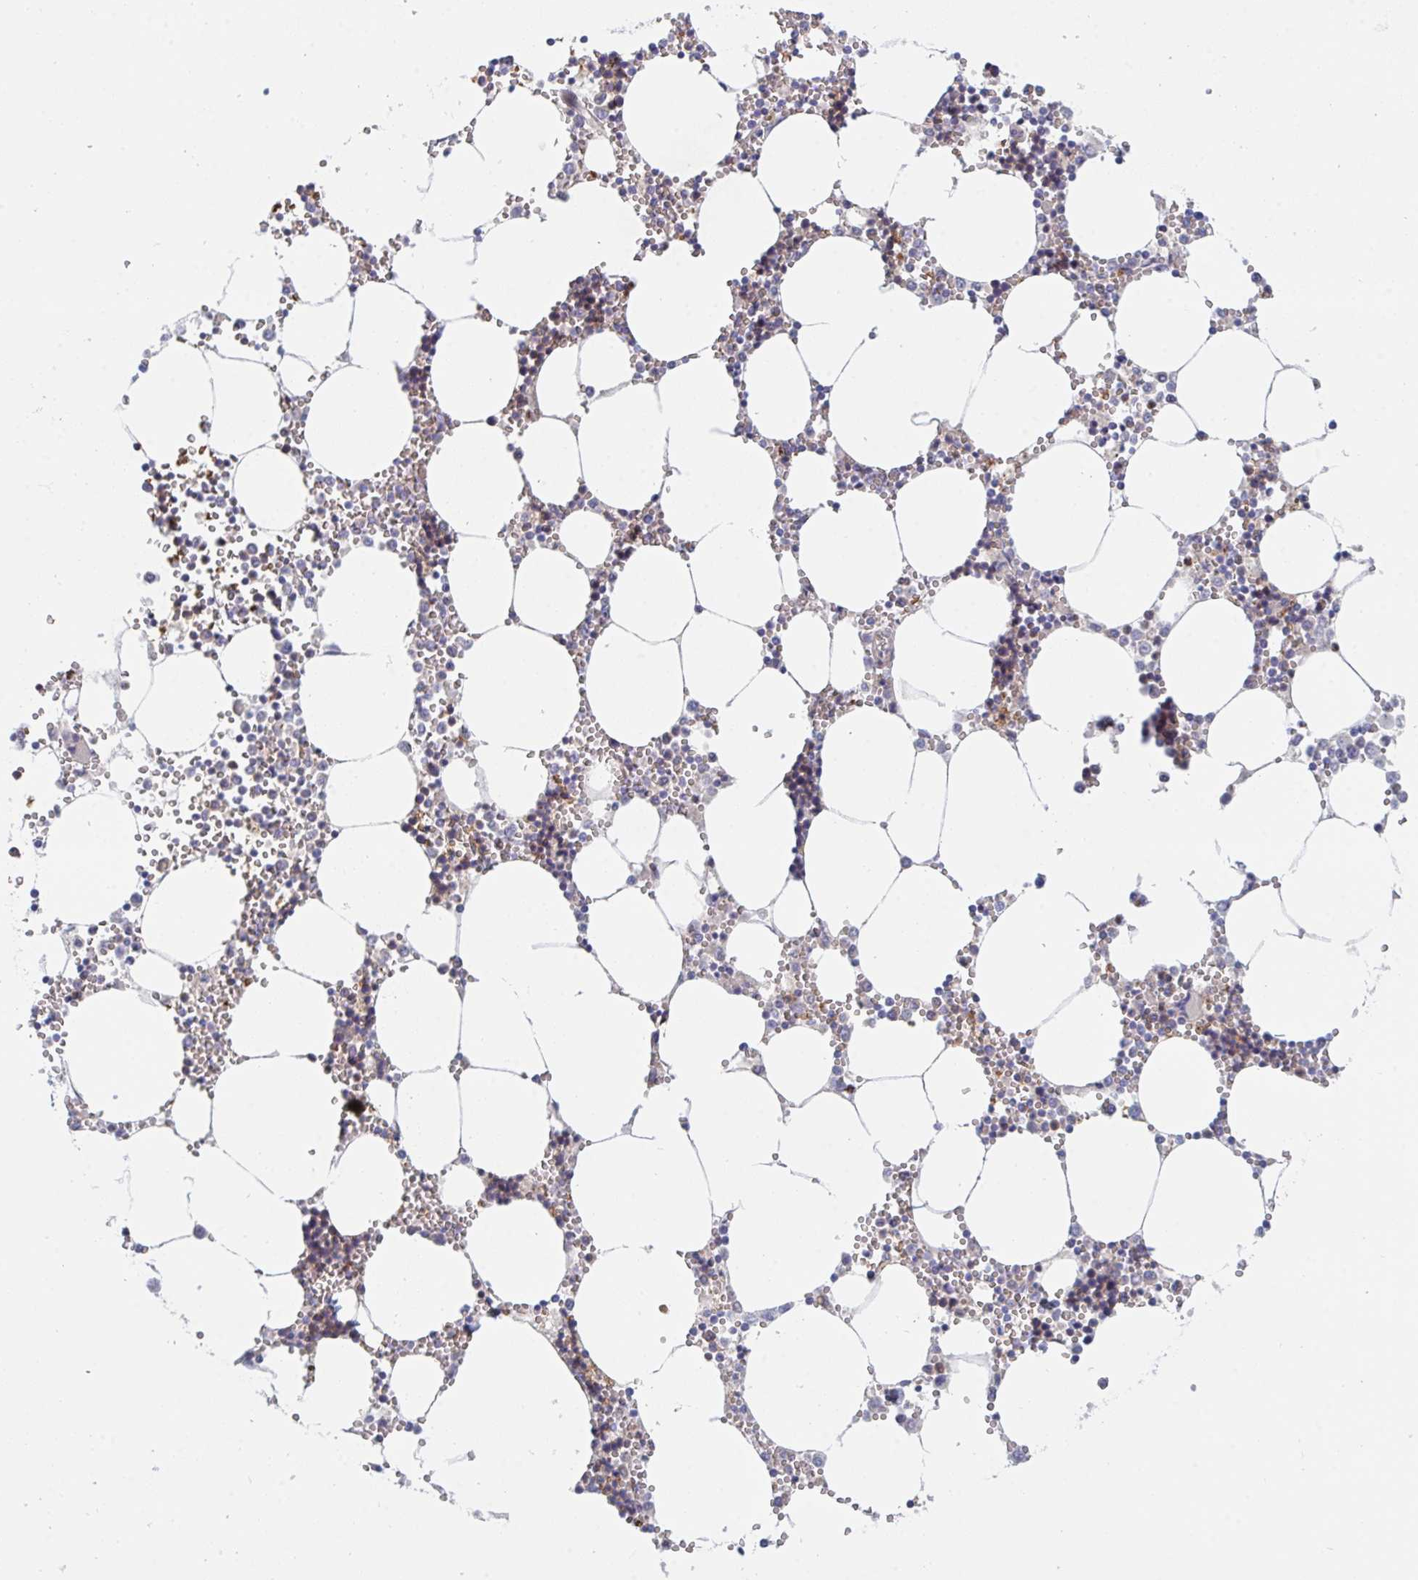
{"staining": {"intensity": "moderate", "quantity": "<25%", "location": "cytoplasmic/membranous"}, "tissue": "bone marrow", "cell_type": "Hematopoietic cells", "image_type": "normal", "snomed": [{"axis": "morphology", "description": "Normal tissue, NOS"}, {"axis": "topography", "description": "Bone marrow"}], "caption": "Bone marrow stained with immunohistochemistry (IHC) reveals moderate cytoplasmic/membranous positivity in approximately <25% of hematopoietic cells. Immunohistochemistry (ihc) stains the protein in brown and the nuclei are stained blue.", "gene": "TNFSF4", "patient": {"sex": "male", "age": 54}}